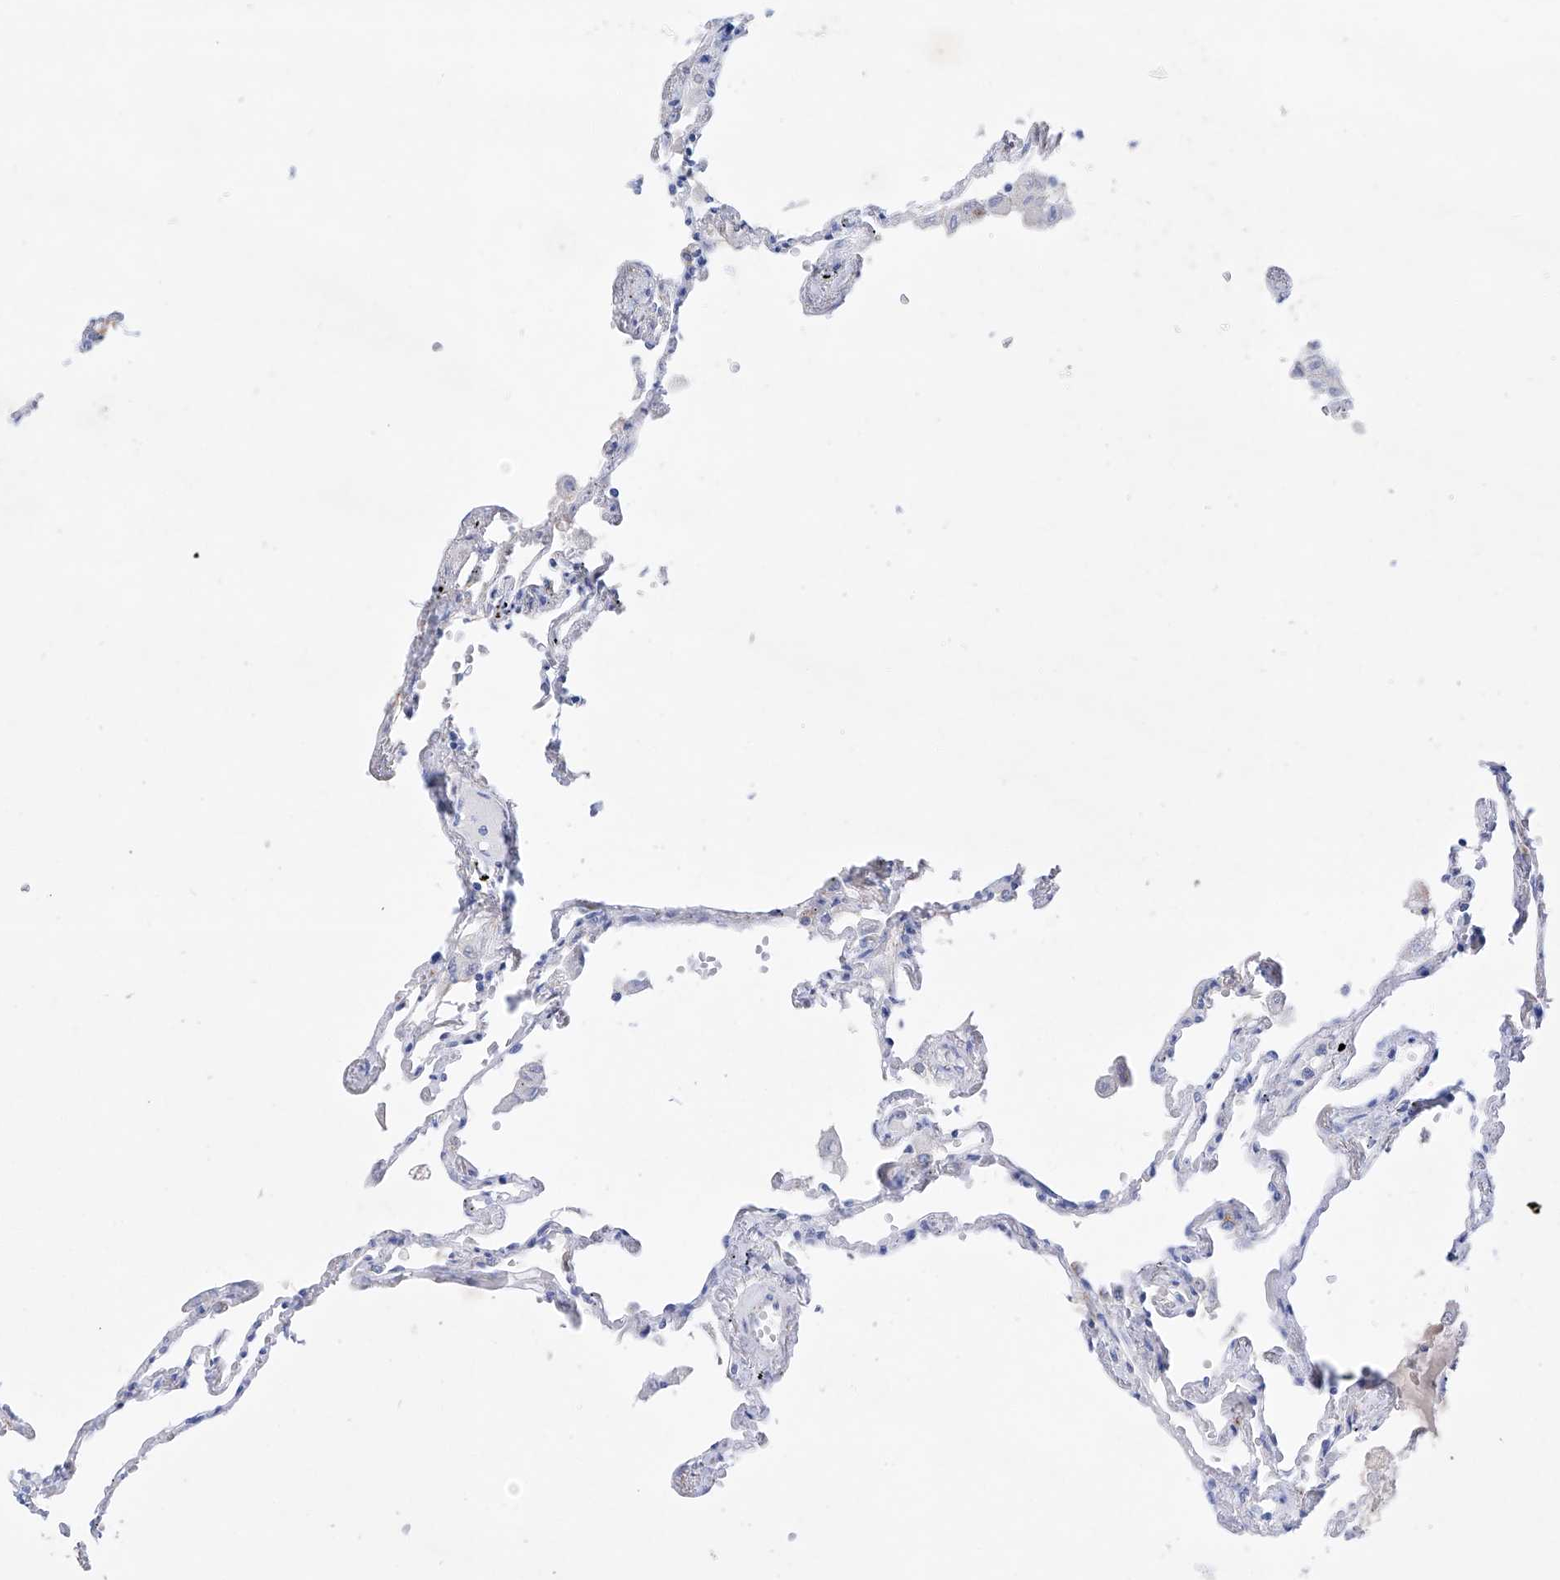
{"staining": {"intensity": "negative", "quantity": "none", "location": "none"}, "tissue": "lung", "cell_type": "Alveolar cells", "image_type": "normal", "snomed": [{"axis": "morphology", "description": "Normal tissue, NOS"}, {"axis": "topography", "description": "Lung"}], "caption": "IHC image of normal human lung stained for a protein (brown), which displays no positivity in alveolar cells.", "gene": "LURAP1", "patient": {"sex": "female", "age": 67}}